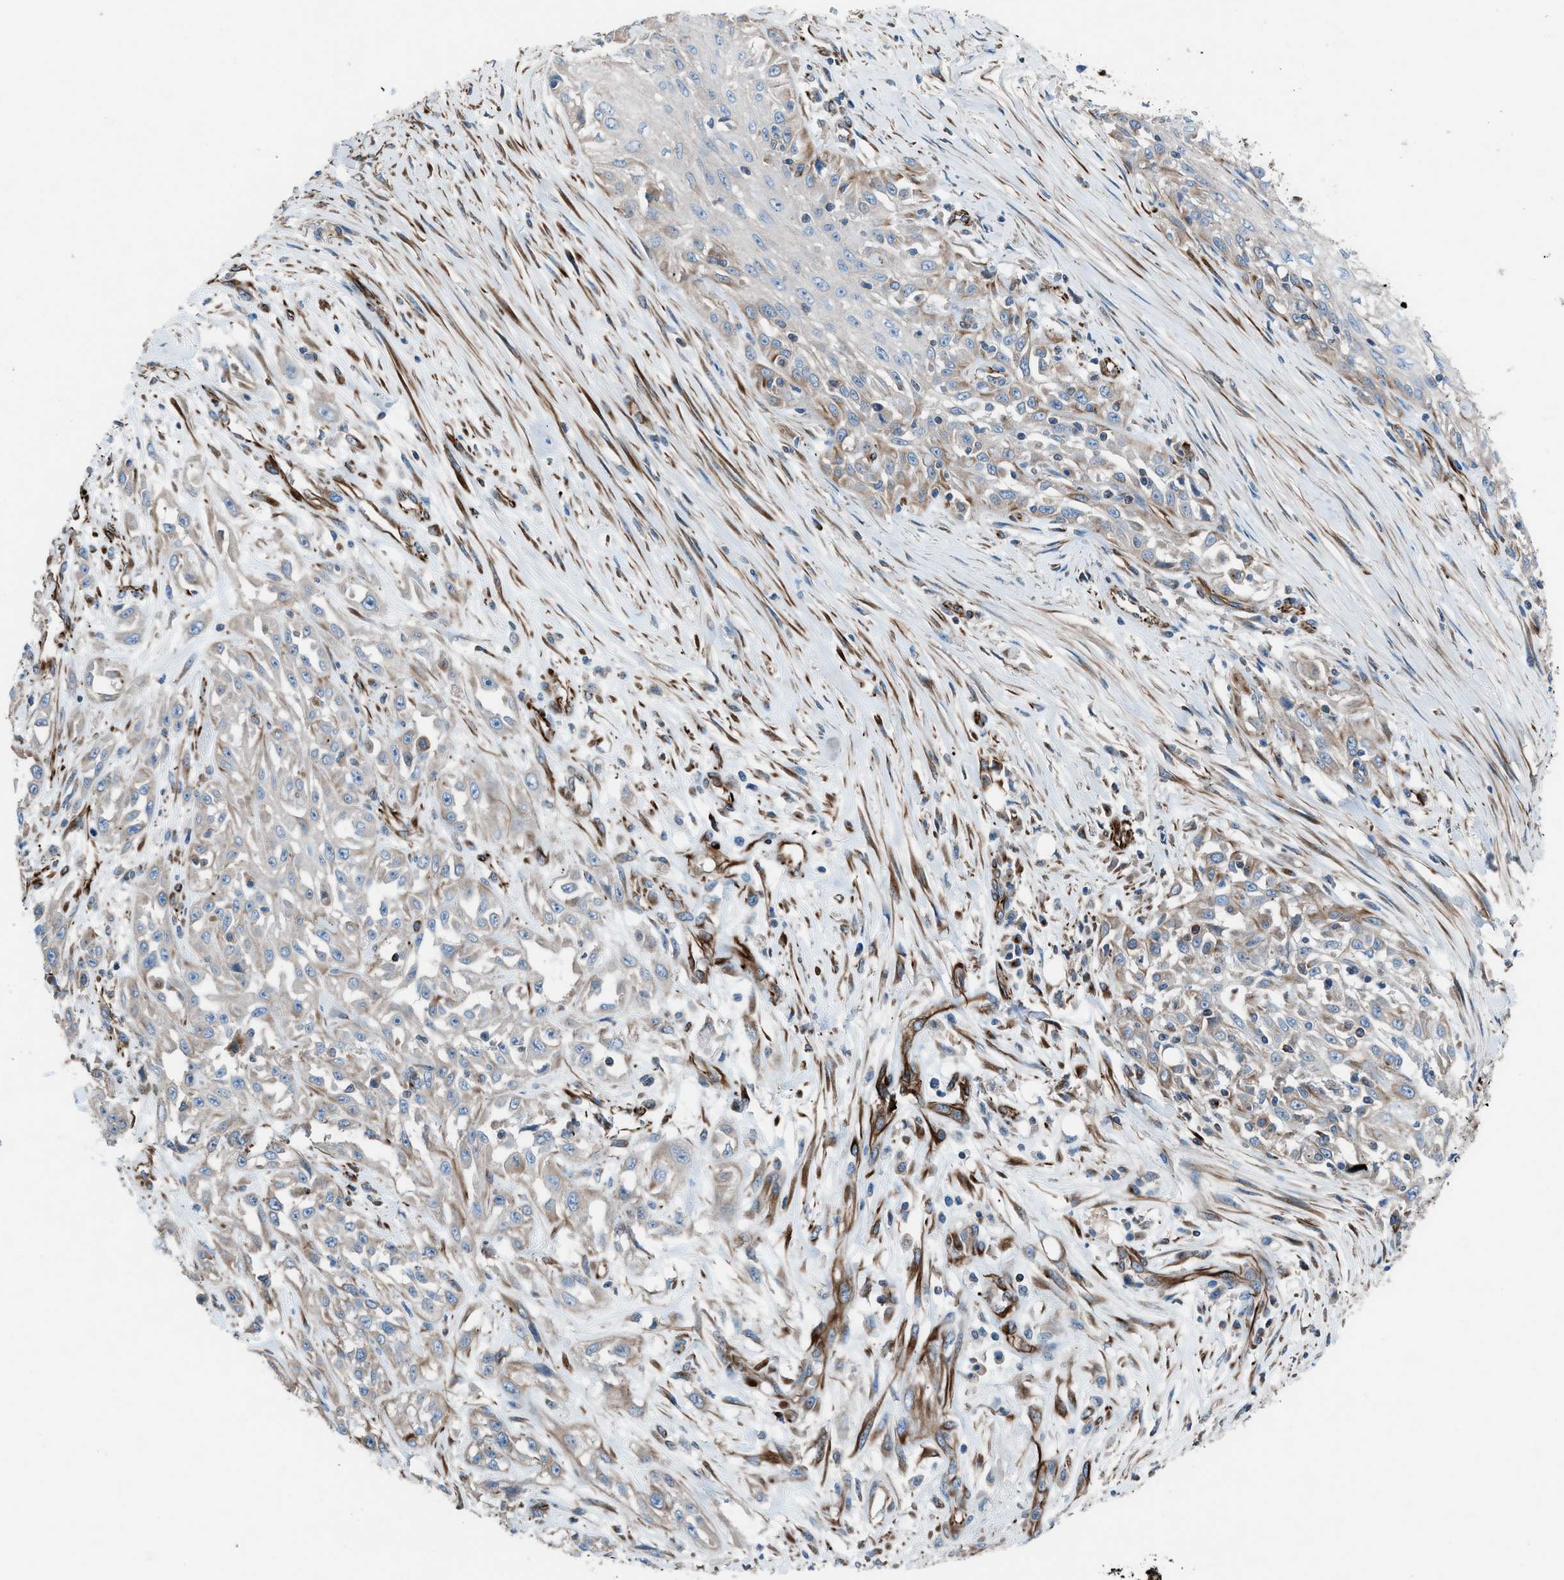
{"staining": {"intensity": "weak", "quantity": "25%-75%", "location": "cytoplasmic/membranous"}, "tissue": "skin cancer", "cell_type": "Tumor cells", "image_type": "cancer", "snomed": [{"axis": "morphology", "description": "Squamous cell carcinoma, NOS"}, {"axis": "morphology", "description": "Squamous cell carcinoma, metastatic, NOS"}, {"axis": "topography", "description": "Skin"}, {"axis": "topography", "description": "Lymph node"}], "caption": "A photomicrograph showing weak cytoplasmic/membranous positivity in about 25%-75% of tumor cells in skin metastatic squamous cell carcinoma, as visualized by brown immunohistochemical staining.", "gene": "CABP7", "patient": {"sex": "male", "age": 75}}